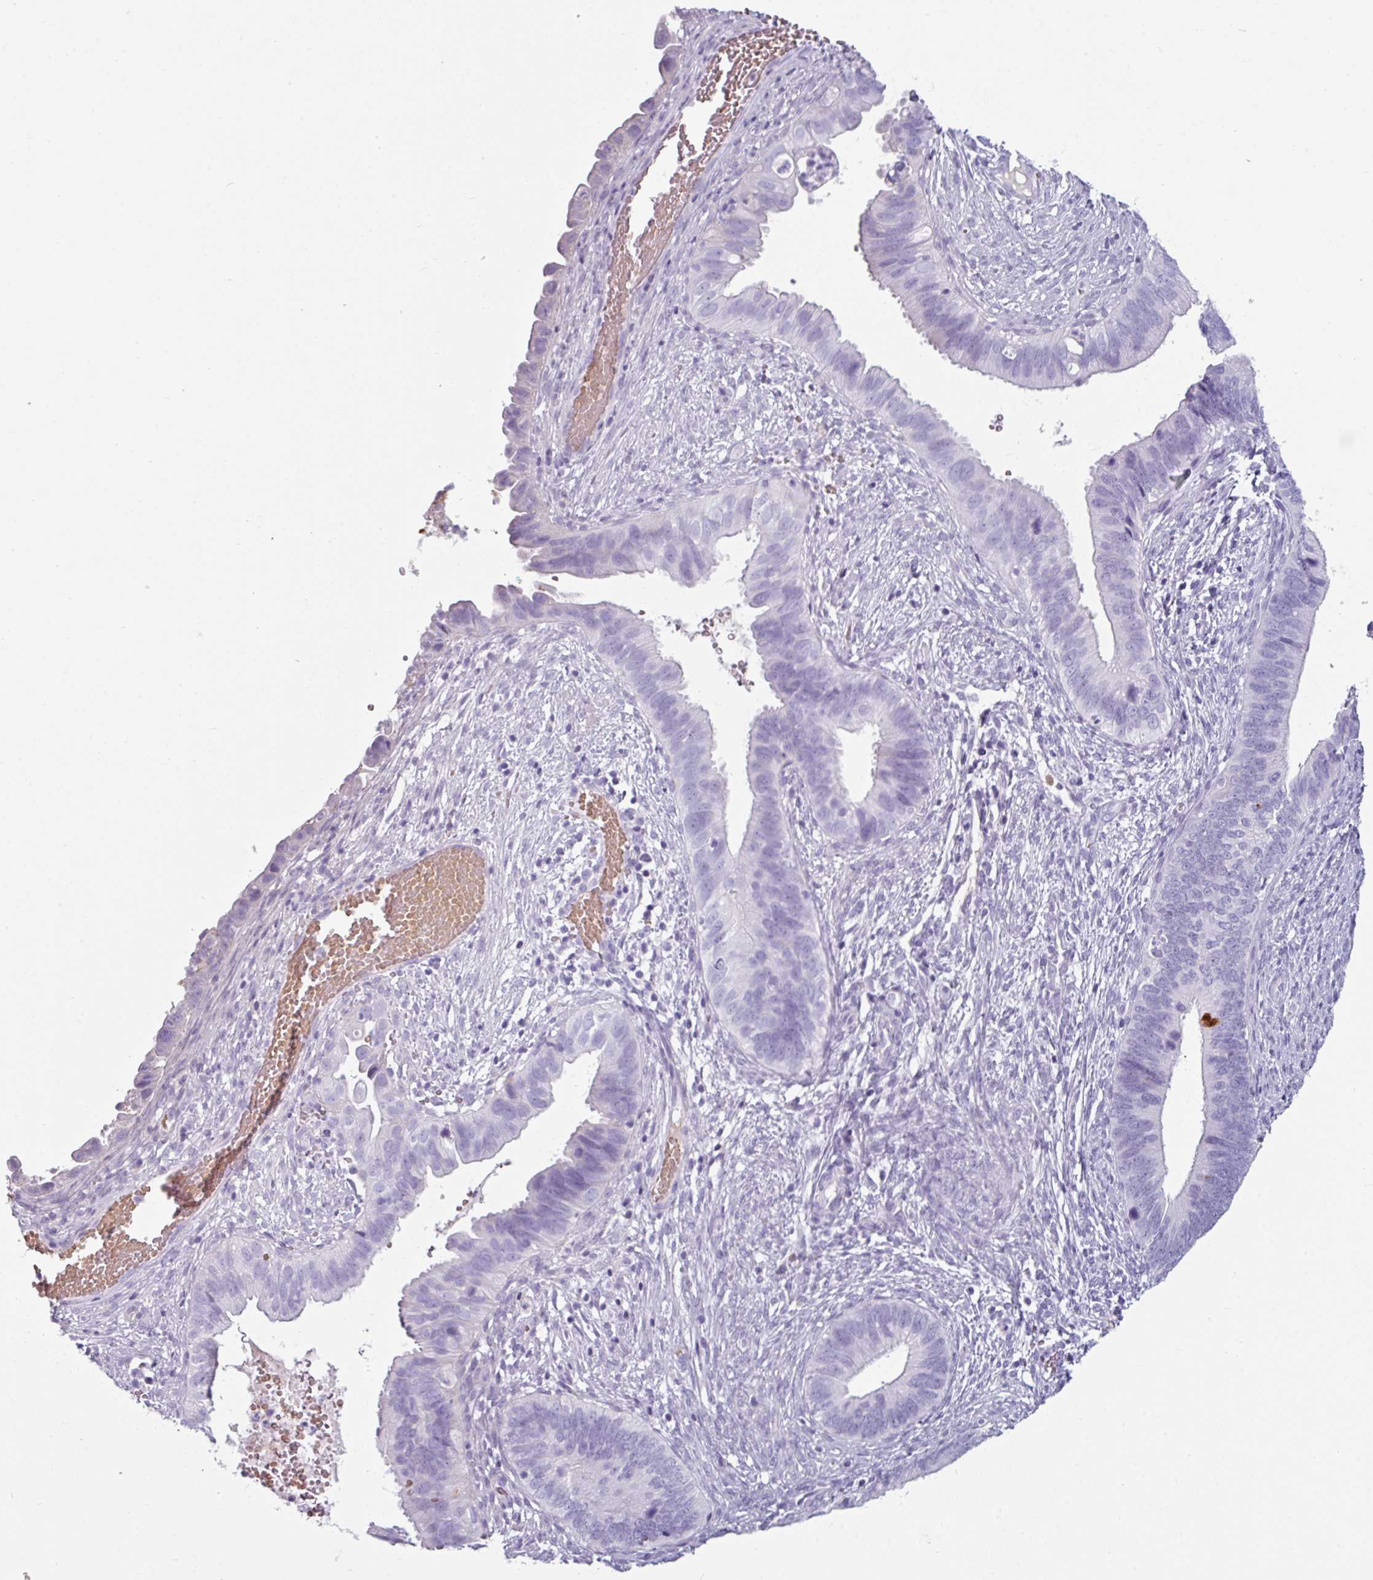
{"staining": {"intensity": "negative", "quantity": "none", "location": "none"}, "tissue": "cervical cancer", "cell_type": "Tumor cells", "image_type": "cancer", "snomed": [{"axis": "morphology", "description": "Adenocarcinoma, NOS"}, {"axis": "topography", "description": "Cervix"}], "caption": "This is an immunohistochemistry photomicrograph of human cervical adenocarcinoma. There is no positivity in tumor cells.", "gene": "CLCA1", "patient": {"sex": "female", "age": 42}}